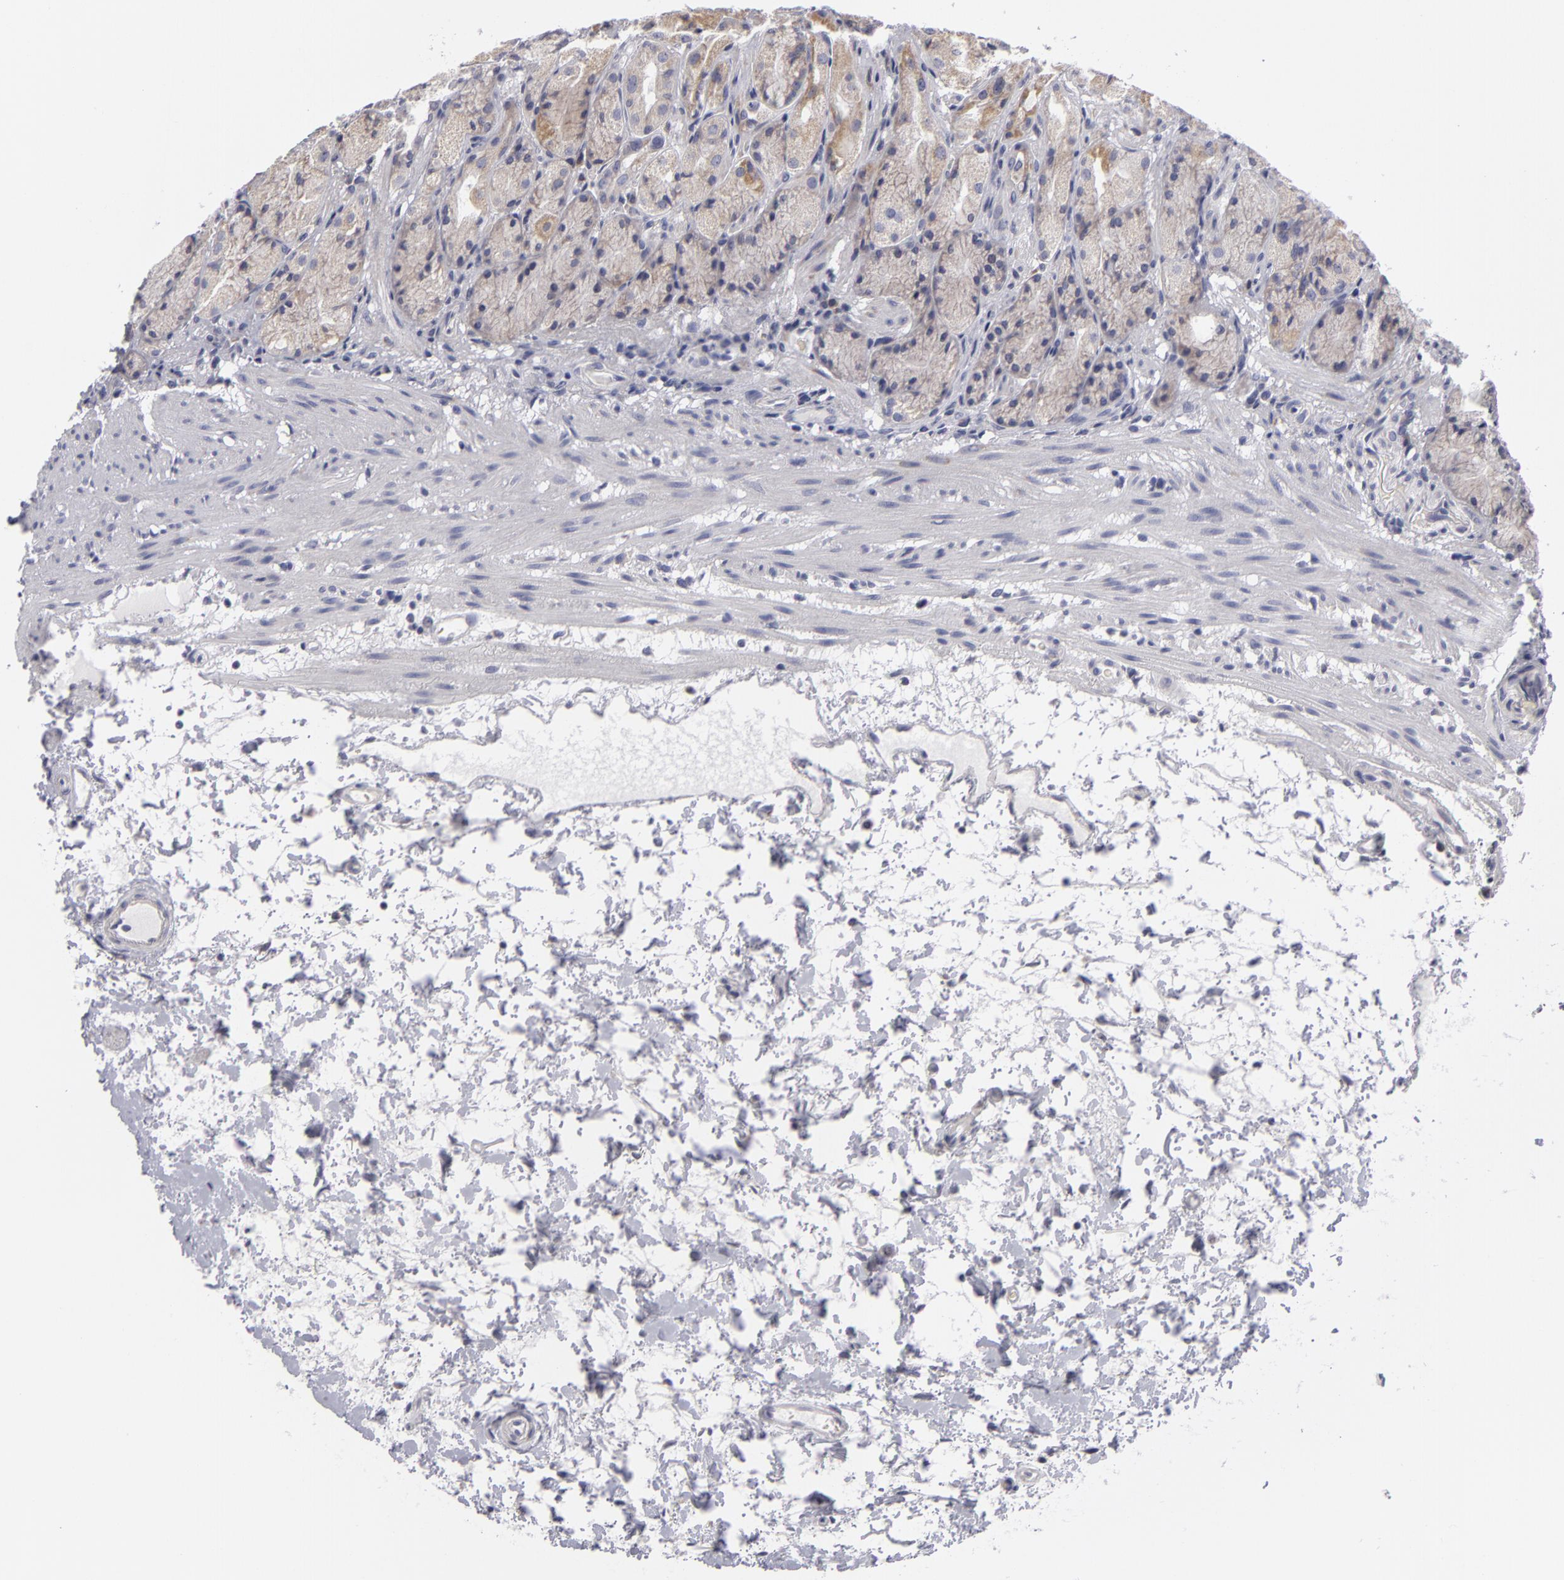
{"staining": {"intensity": "weak", "quantity": "<25%", "location": "cytoplasmic/membranous"}, "tissue": "stomach", "cell_type": "Glandular cells", "image_type": "normal", "snomed": [{"axis": "morphology", "description": "Normal tissue, NOS"}, {"axis": "topography", "description": "Stomach, upper"}], "caption": "High power microscopy micrograph of an immunohistochemistry micrograph of normal stomach, revealing no significant staining in glandular cells.", "gene": "ATP2B3", "patient": {"sex": "female", "age": 75}}